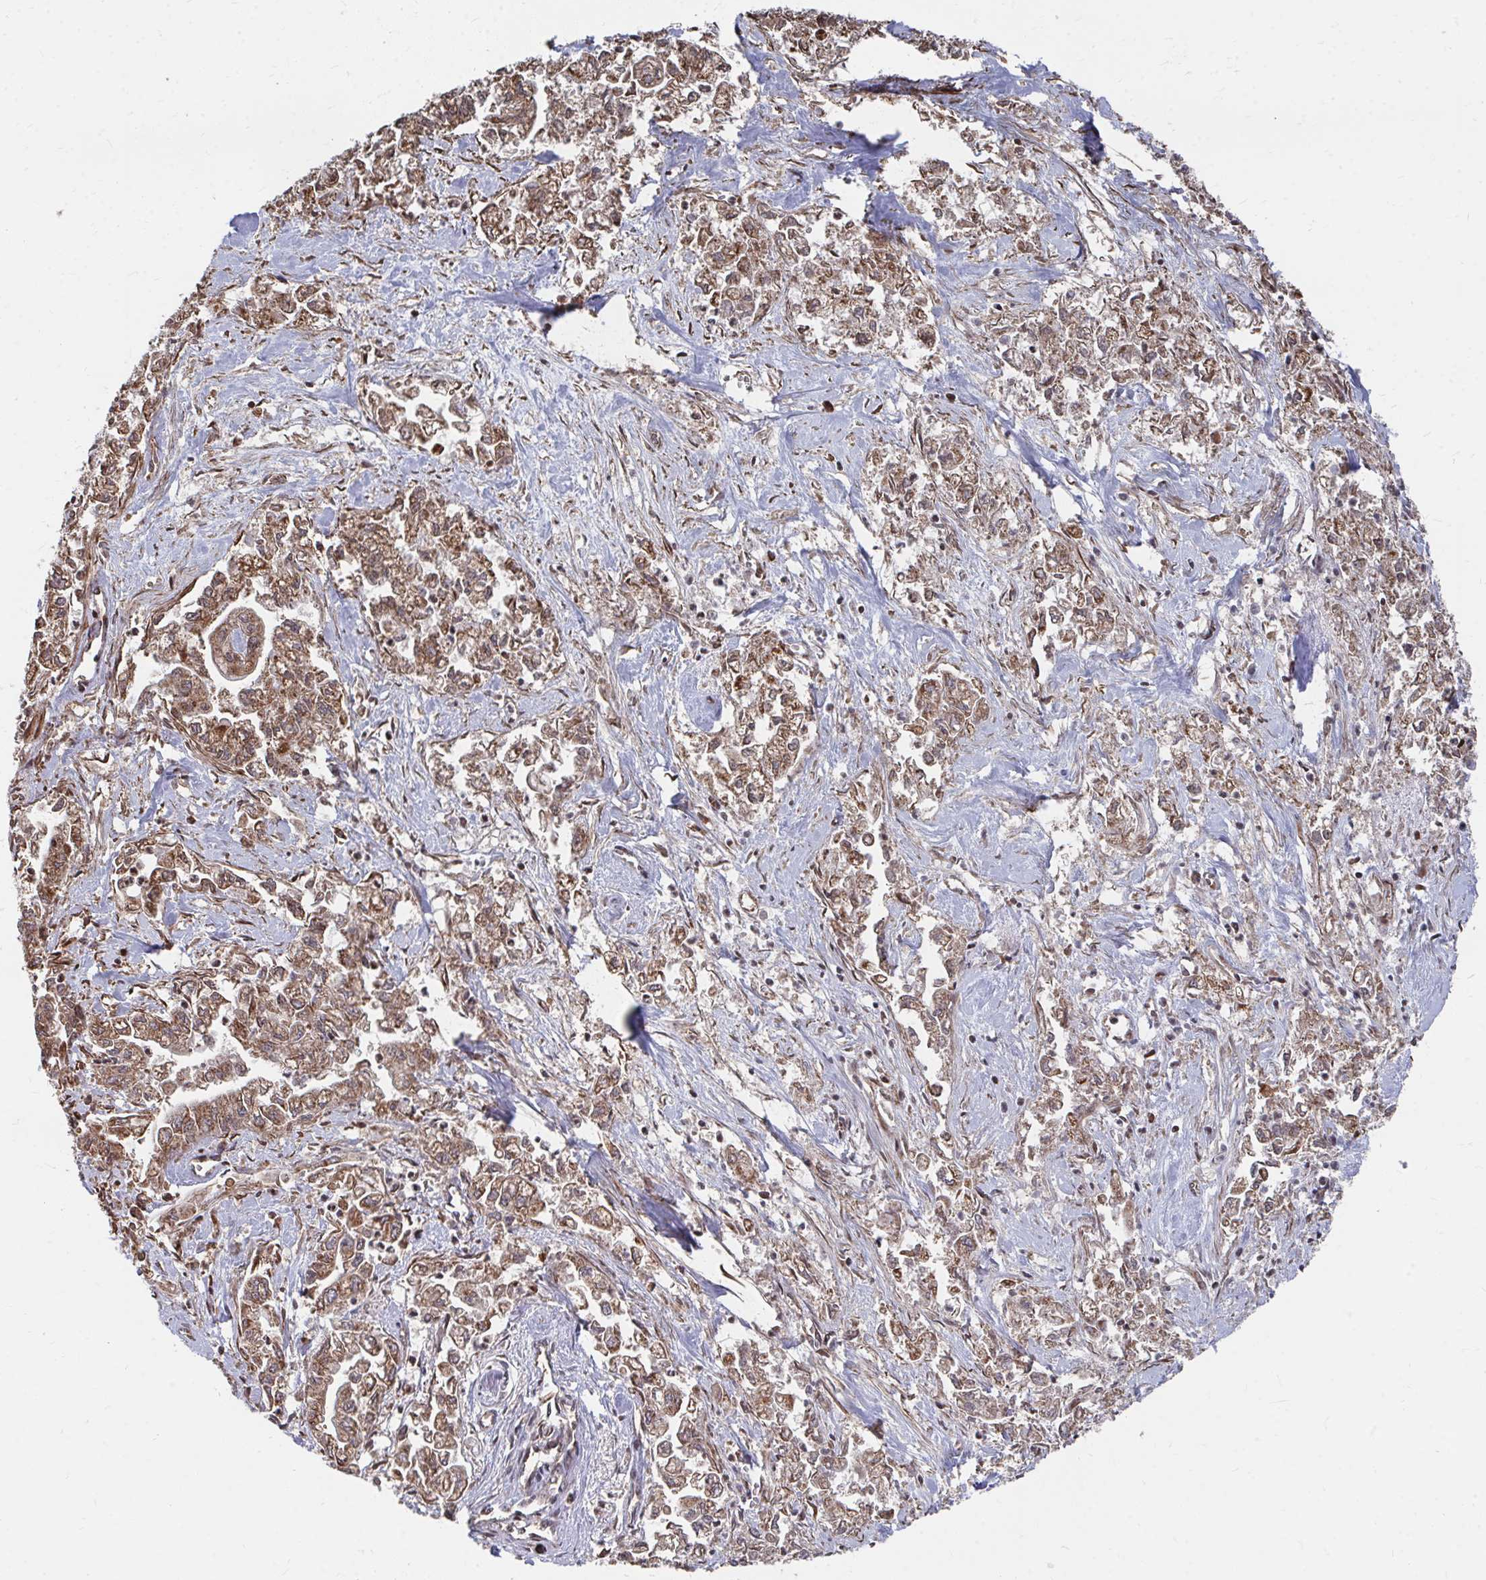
{"staining": {"intensity": "moderate", "quantity": ">75%", "location": "cytoplasmic/membranous"}, "tissue": "pancreatic cancer", "cell_type": "Tumor cells", "image_type": "cancer", "snomed": [{"axis": "morphology", "description": "Adenocarcinoma, NOS"}, {"axis": "topography", "description": "Pancreas"}], "caption": "This histopathology image demonstrates immunohistochemistry (IHC) staining of human pancreatic cancer, with medium moderate cytoplasmic/membranous positivity in about >75% of tumor cells.", "gene": "FAM89A", "patient": {"sex": "male", "age": 72}}